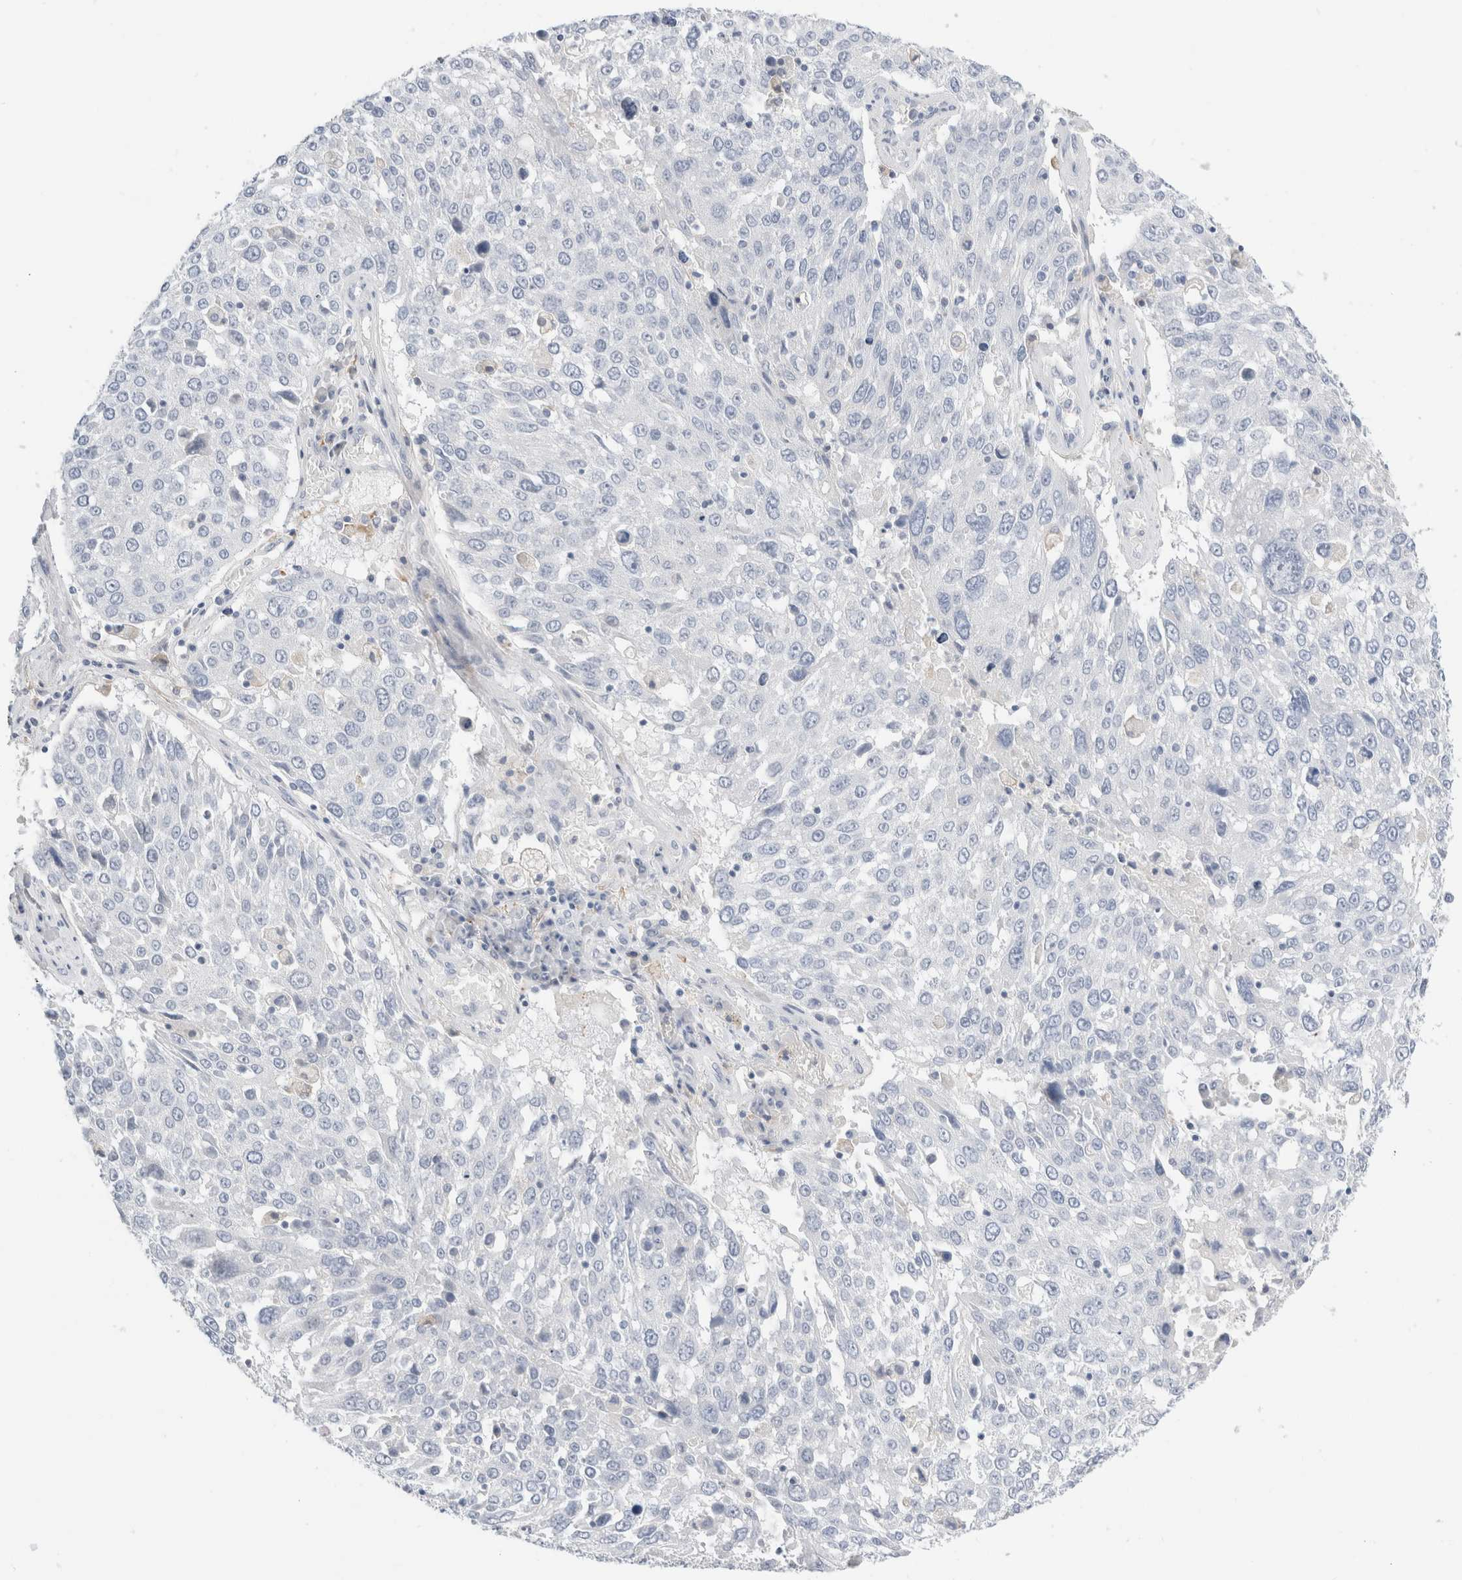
{"staining": {"intensity": "negative", "quantity": "none", "location": "none"}, "tissue": "lung cancer", "cell_type": "Tumor cells", "image_type": "cancer", "snomed": [{"axis": "morphology", "description": "Squamous cell carcinoma, NOS"}, {"axis": "topography", "description": "Lung"}], "caption": "The micrograph displays no significant positivity in tumor cells of lung cancer.", "gene": "ADAM30", "patient": {"sex": "male", "age": 65}}